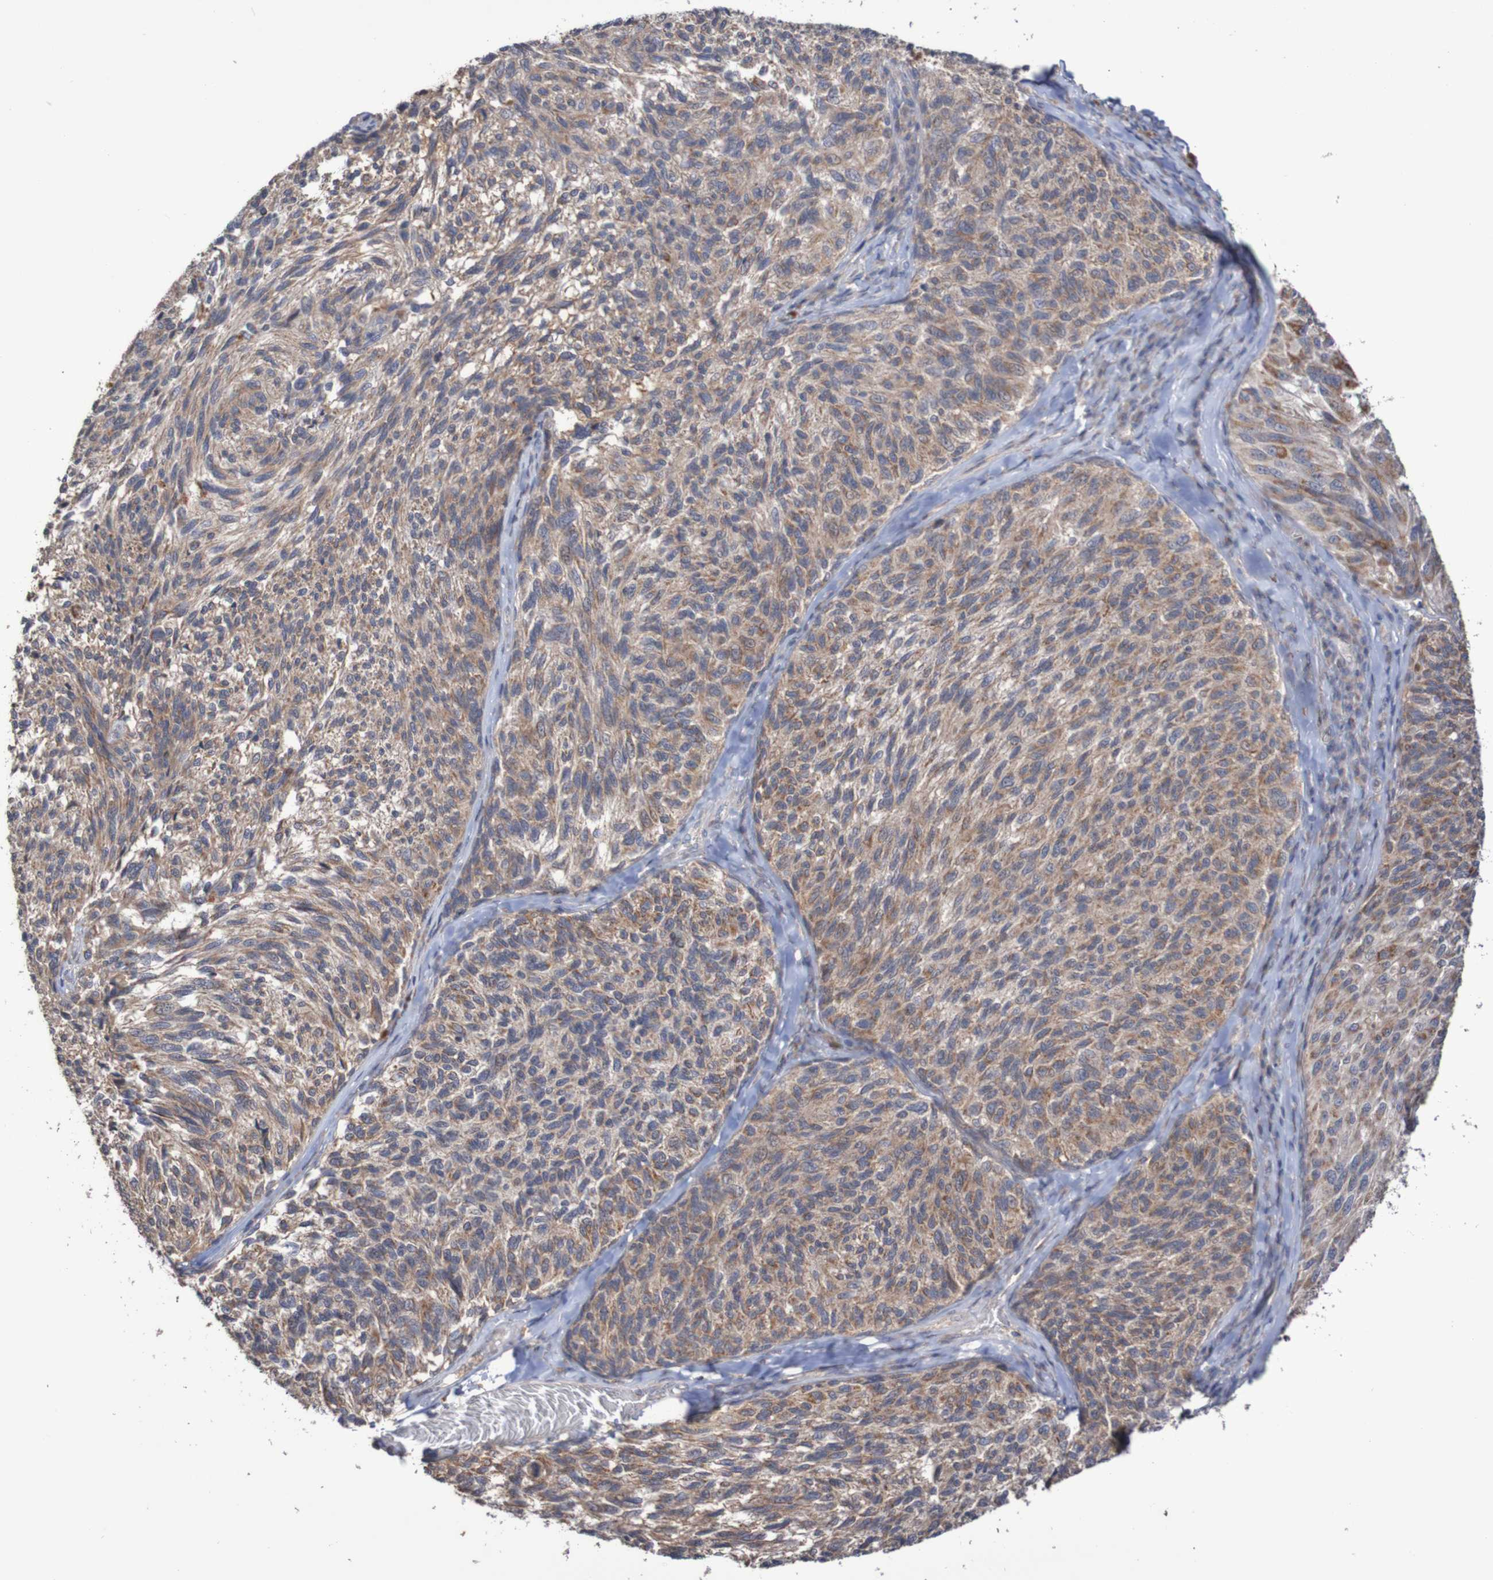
{"staining": {"intensity": "moderate", "quantity": ">75%", "location": "cytoplasmic/membranous"}, "tissue": "melanoma", "cell_type": "Tumor cells", "image_type": "cancer", "snomed": [{"axis": "morphology", "description": "Malignant melanoma, NOS"}, {"axis": "topography", "description": "Skin"}], "caption": "Malignant melanoma tissue demonstrates moderate cytoplasmic/membranous expression in approximately >75% of tumor cells Nuclei are stained in blue.", "gene": "C3orf18", "patient": {"sex": "female", "age": 73}}